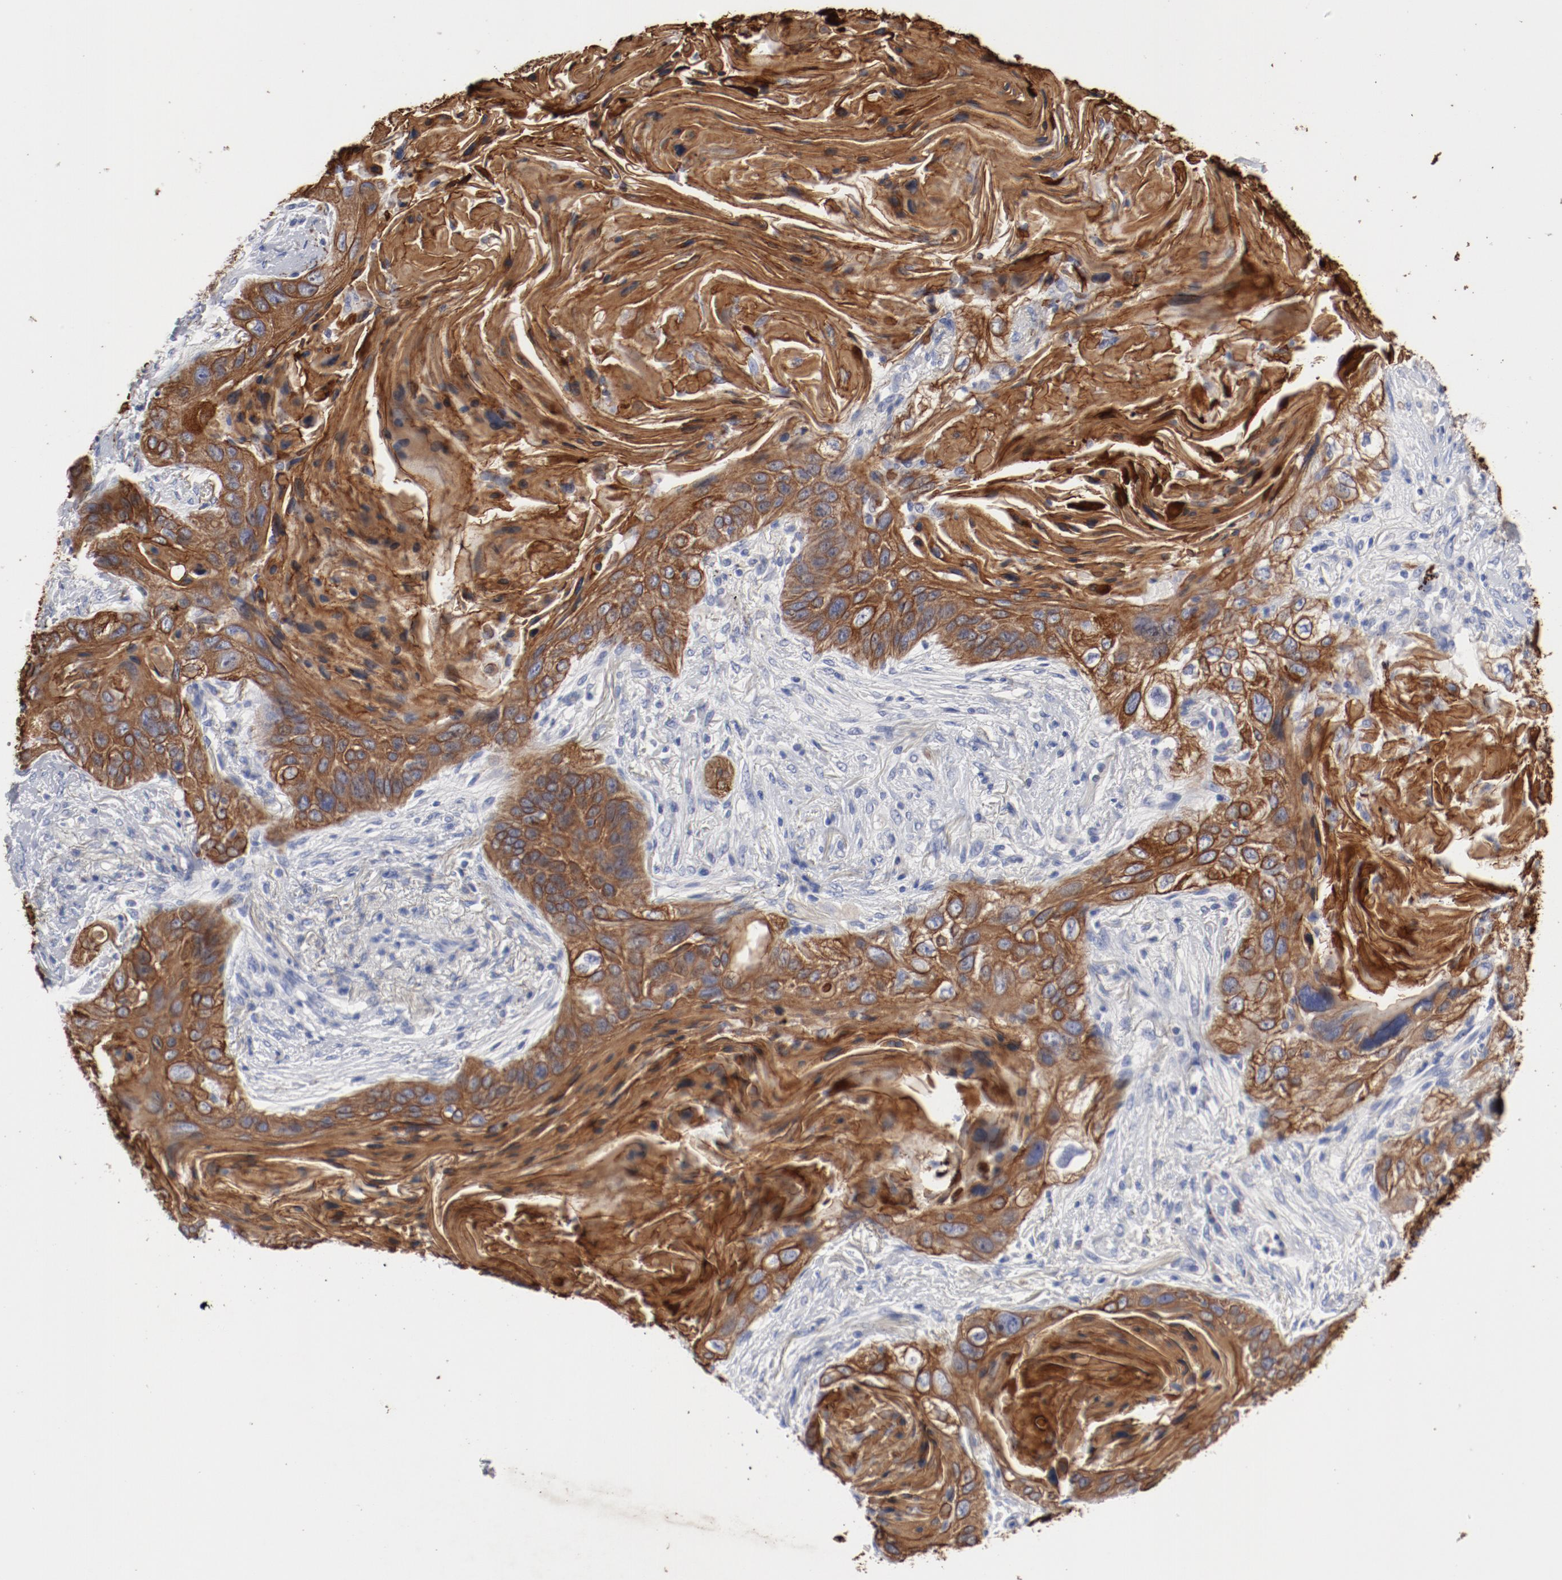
{"staining": {"intensity": "moderate", "quantity": ">75%", "location": "cytoplasmic/membranous"}, "tissue": "lung cancer", "cell_type": "Tumor cells", "image_type": "cancer", "snomed": [{"axis": "morphology", "description": "Squamous cell carcinoma, NOS"}, {"axis": "topography", "description": "Lung"}], "caption": "Squamous cell carcinoma (lung) tissue shows moderate cytoplasmic/membranous expression in approximately >75% of tumor cells, visualized by immunohistochemistry. (DAB (3,3'-diaminobenzidine) = brown stain, brightfield microscopy at high magnification).", "gene": "TSPAN6", "patient": {"sex": "female", "age": 67}}